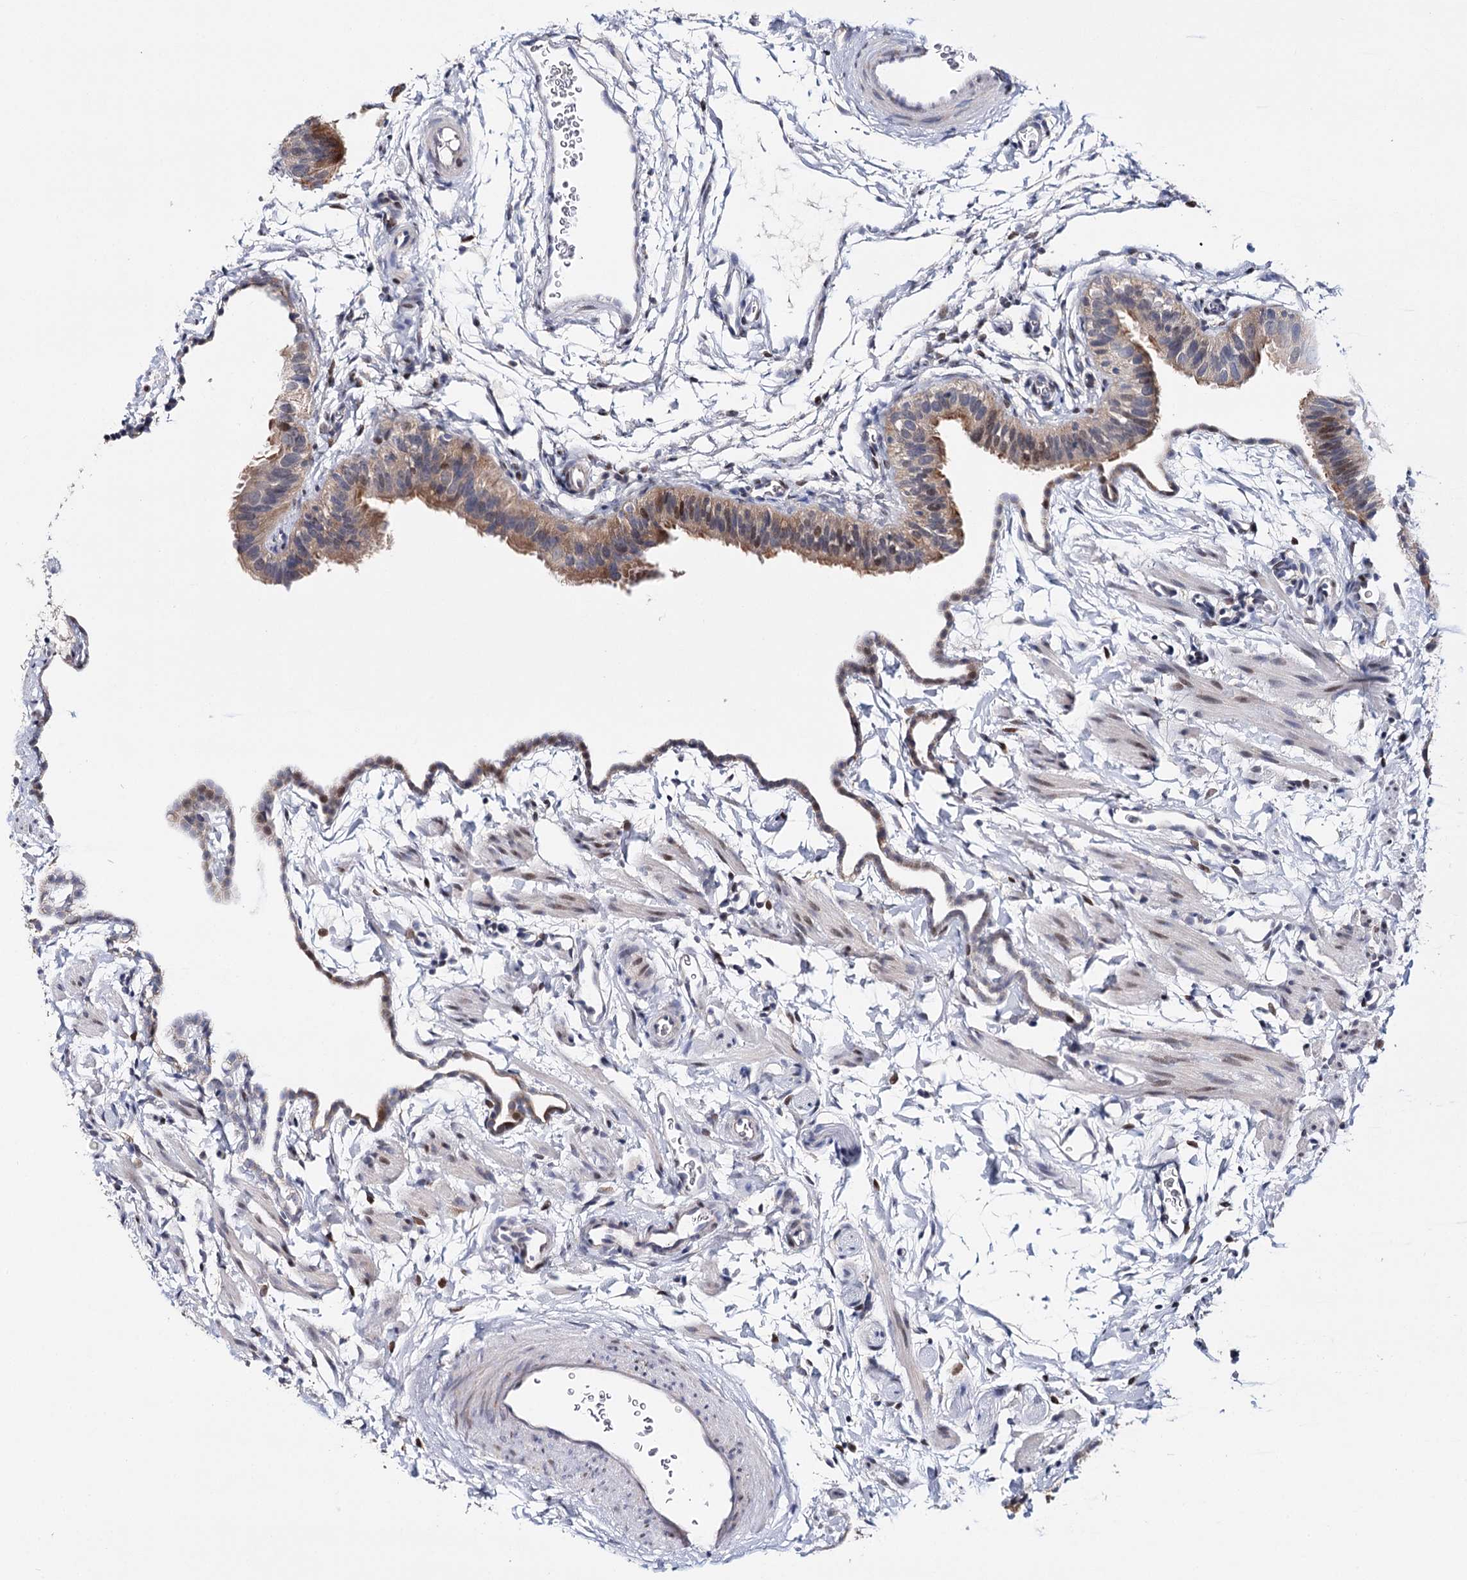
{"staining": {"intensity": "moderate", "quantity": ">75%", "location": "cytoplasmic/membranous"}, "tissue": "fallopian tube", "cell_type": "Glandular cells", "image_type": "normal", "snomed": [{"axis": "morphology", "description": "Normal tissue, NOS"}, {"axis": "topography", "description": "Fallopian tube"}], "caption": "A histopathology image showing moderate cytoplasmic/membranous positivity in approximately >75% of glandular cells in benign fallopian tube, as visualized by brown immunohistochemical staining.", "gene": "CFAP46", "patient": {"sex": "female", "age": 35}}